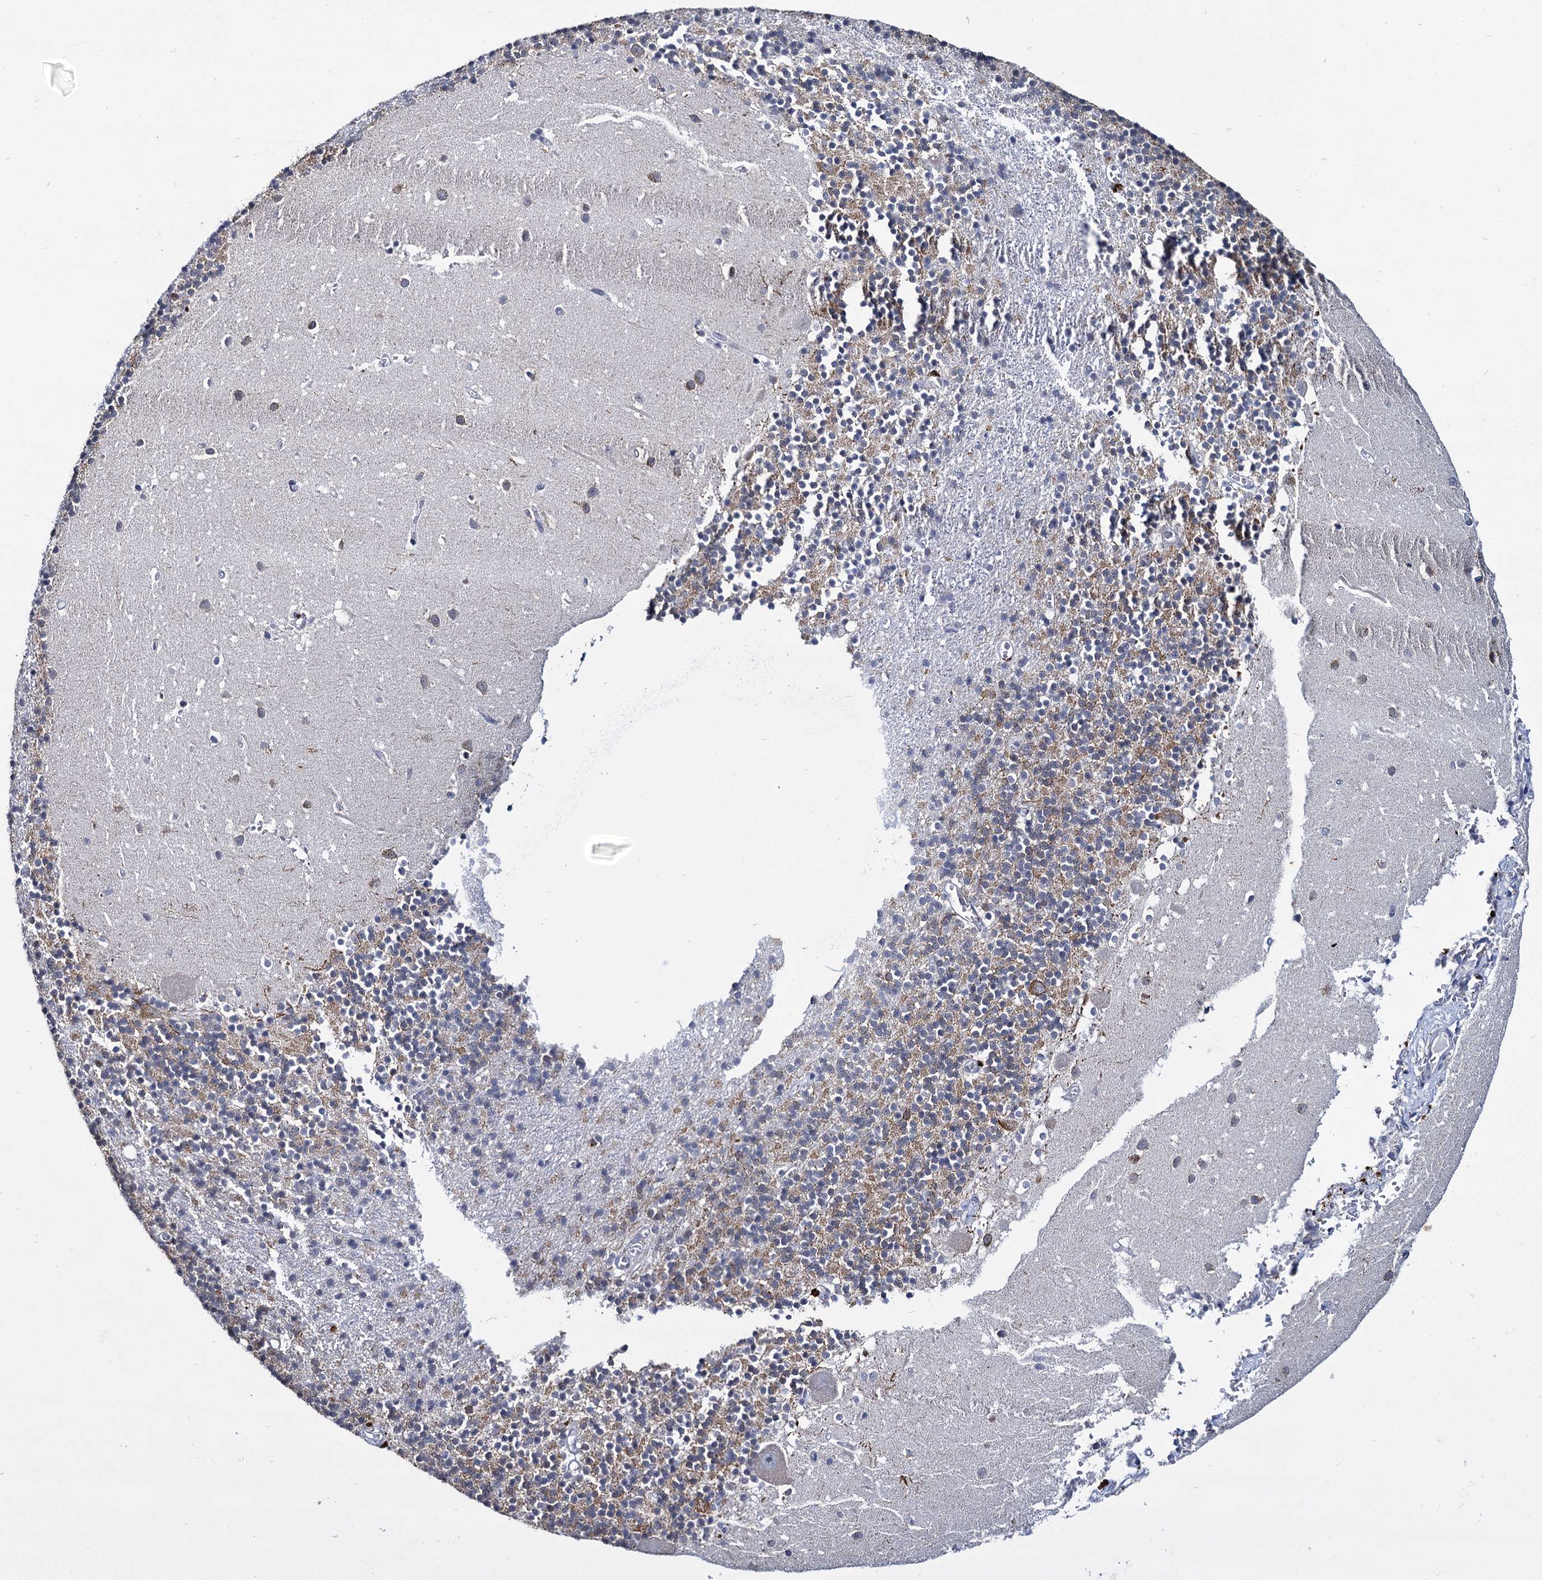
{"staining": {"intensity": "weak", "quantity": "25%-75%", "location": "cytoplasmic/membranous"}, "tissue": "cerebellum", "cell_type": "Cells in granular layer", "image_type": "normal", "snomed": [{"axis": "morphology", "description": "Normal tissue, NOS"}, {"axis": "topography", "description": "Cerebellum"}], "caption": "DAB immunohistochemical staining of benign human cerebellum demonstrates weak cytoplasmic/membranous protein positivity in approximately 25%-75% of cells in granular layer.", "gene": "RPUSD4", "patient": {"sex": "male", "age": 54}}